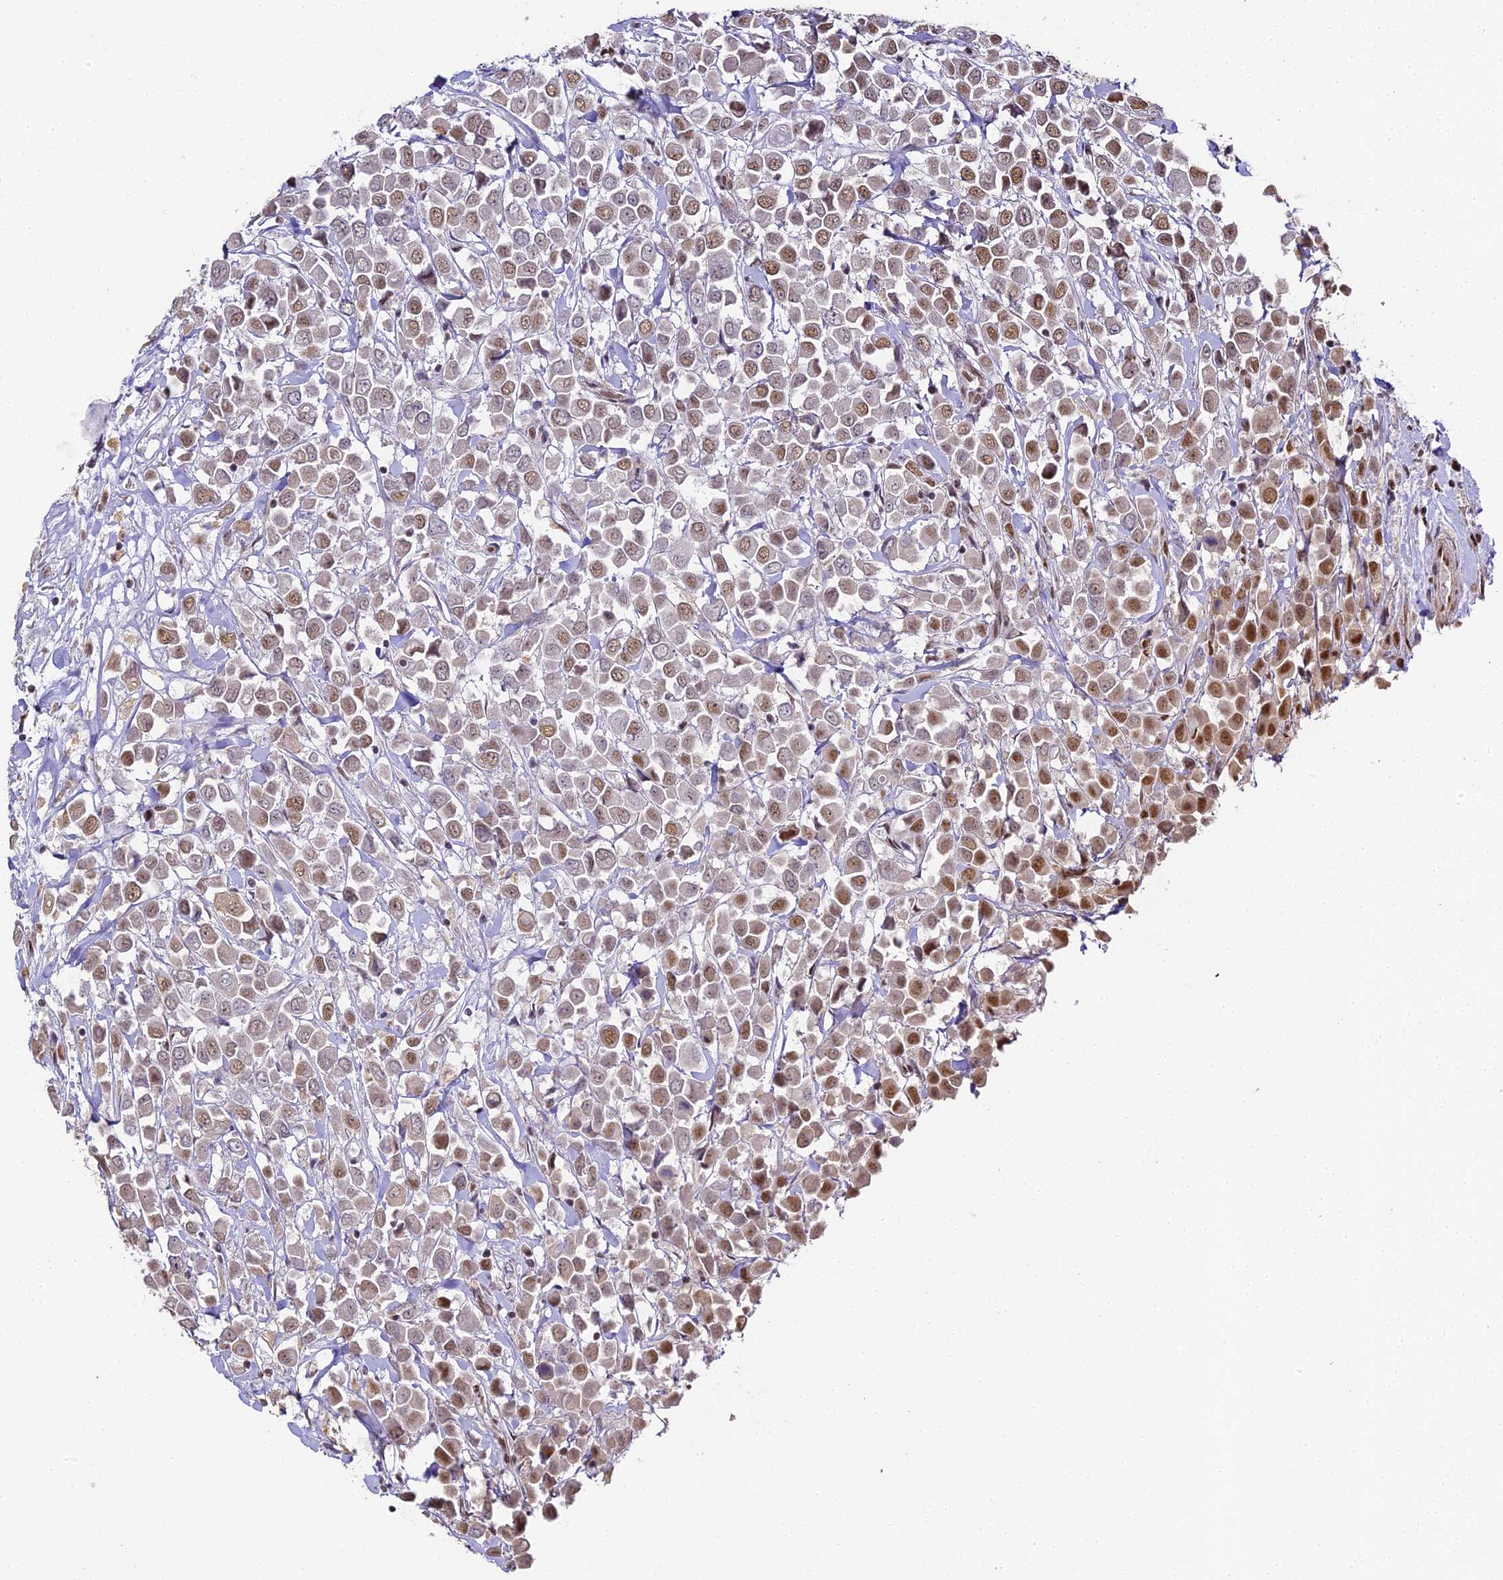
{"staining": {"intensity": "moderate", "quantity": ">75%", "location": "nuclear"}, "tissue": "breast cancer", "cell_type": "Tumor cells", "image_type": "cancer", "snomed": [{"axis": "morphology", "description": "Duct carcinoma"}, {"axis": "topography", "description": "Breast"}], "caption": "An image of breast intraductal carcinoma stained for a protein shows moderate nuclear brown staining in tumor cells.", "gene": "HNRNPA1", "patient": {"sex": "female", "age": 61}}